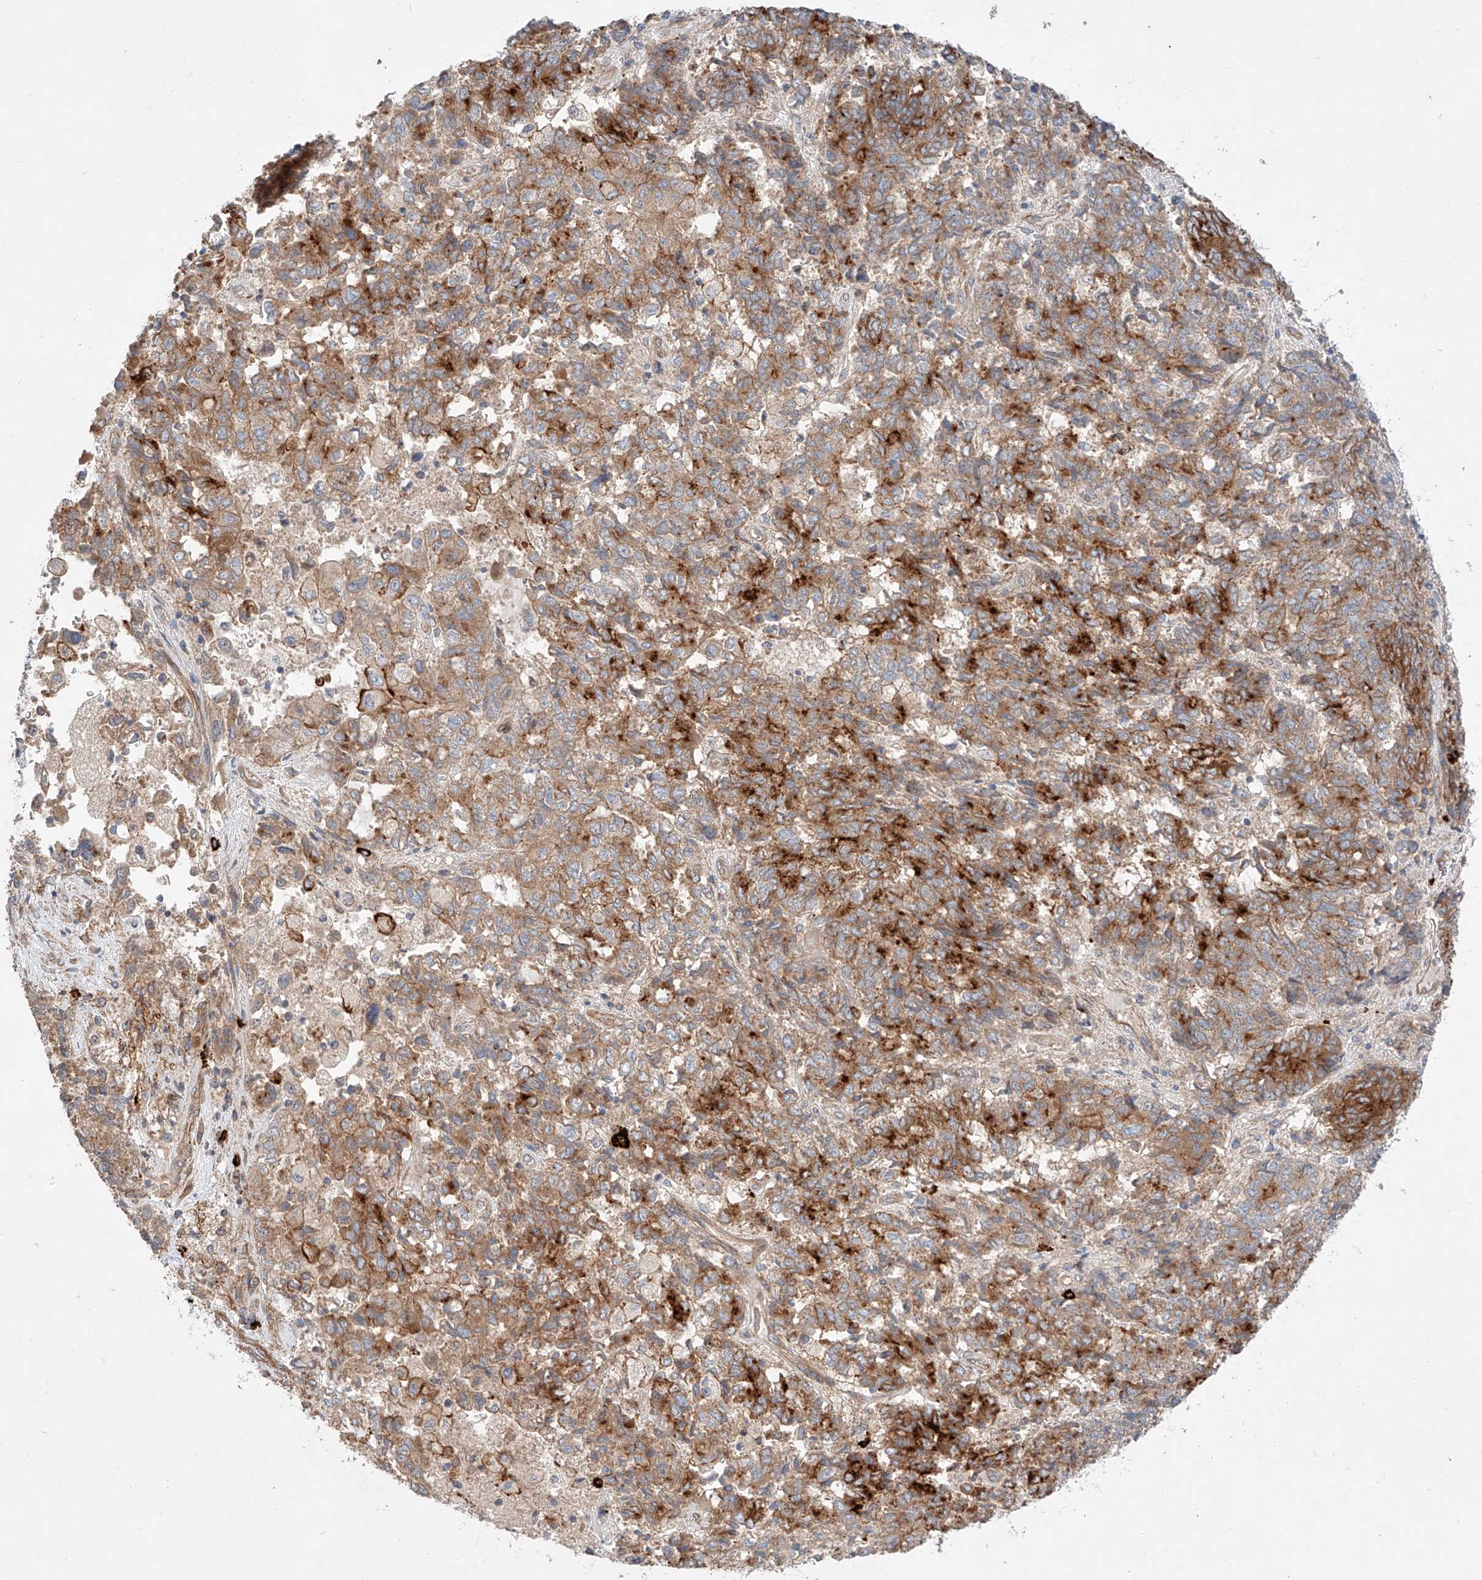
{"staining": {"intensity": "strong", "quantity": "25%-75%", "location": "cytoplasmic/membranous"}, "tissue": "endometrial cancer", "cell_type": "Tumor cells", "image_type": "cancer", "snomed": [{"axis": "morphology", "description": "Adenocarcinoma, NOS"}, {"axis": "topography", "description": "Endometrium"}], "caption": "An image of endometrial adenocarcinoma stained for a protein displays strong cytoplasmic/membranous brown staining in tumor cells.", "gene": "MINDY4", "patient": {"sex": "female", "age": 80}}